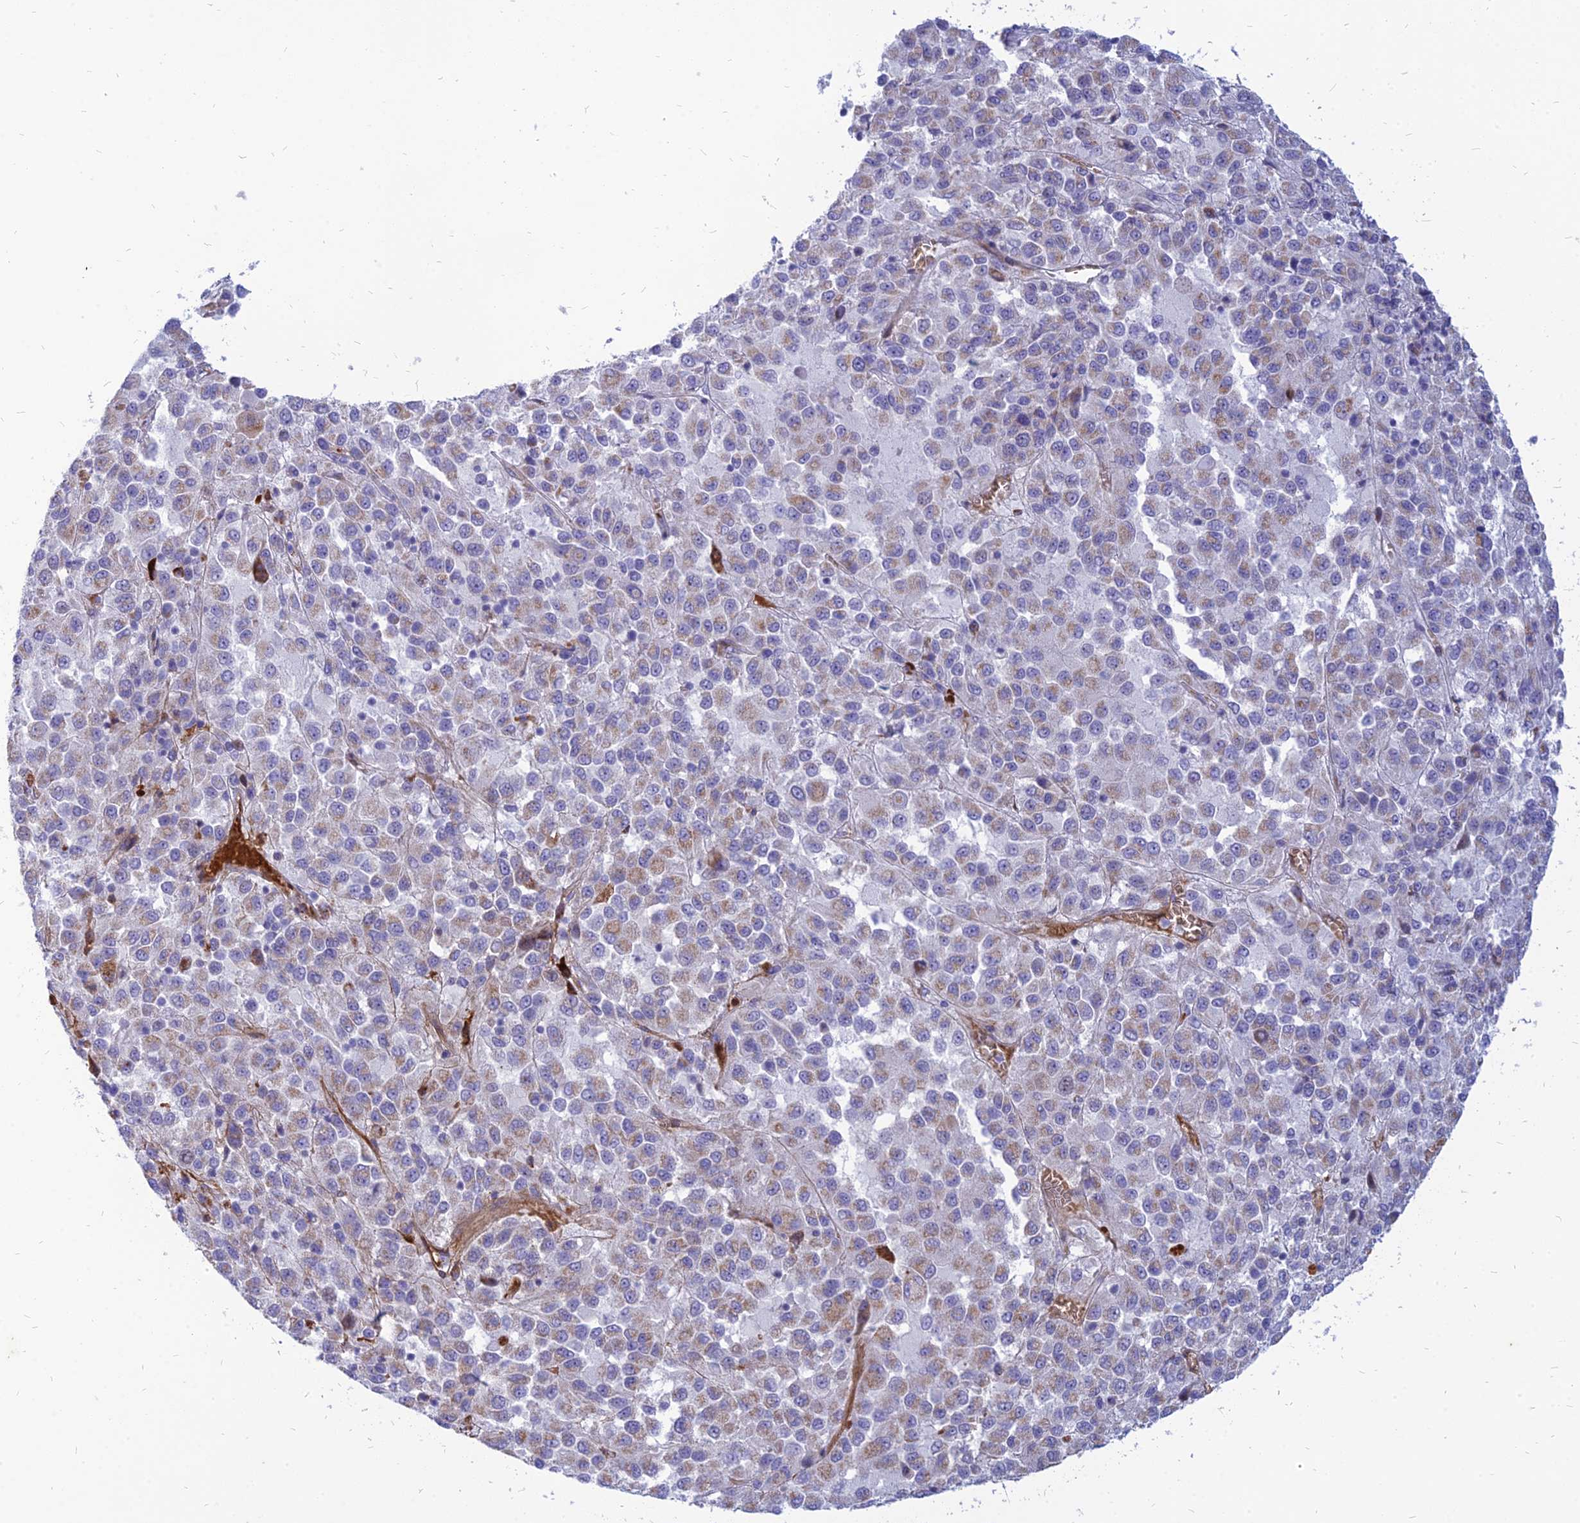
{"staining": {"intensity": "weak", "quantity": "<25%", "location": "cytoplasmic/membranous"}, "tissue": "melanoma", "cell_type": "Tumor cells", "image_type": "cancer", "snomed": [{"axis": "morphology", "description": "Malignant melanoma, Metastatic site"}, {"axis": "topography", "description": "Lung"}], "caption": "Immunohistochemical staining of melanoma shows no significant positivity in tumor cells. (DAB immunohistochemistry (IHC) with hematoxylin counter stain).", "gene": "HHAT", "patient": {"sex": "male", "age": 64}}